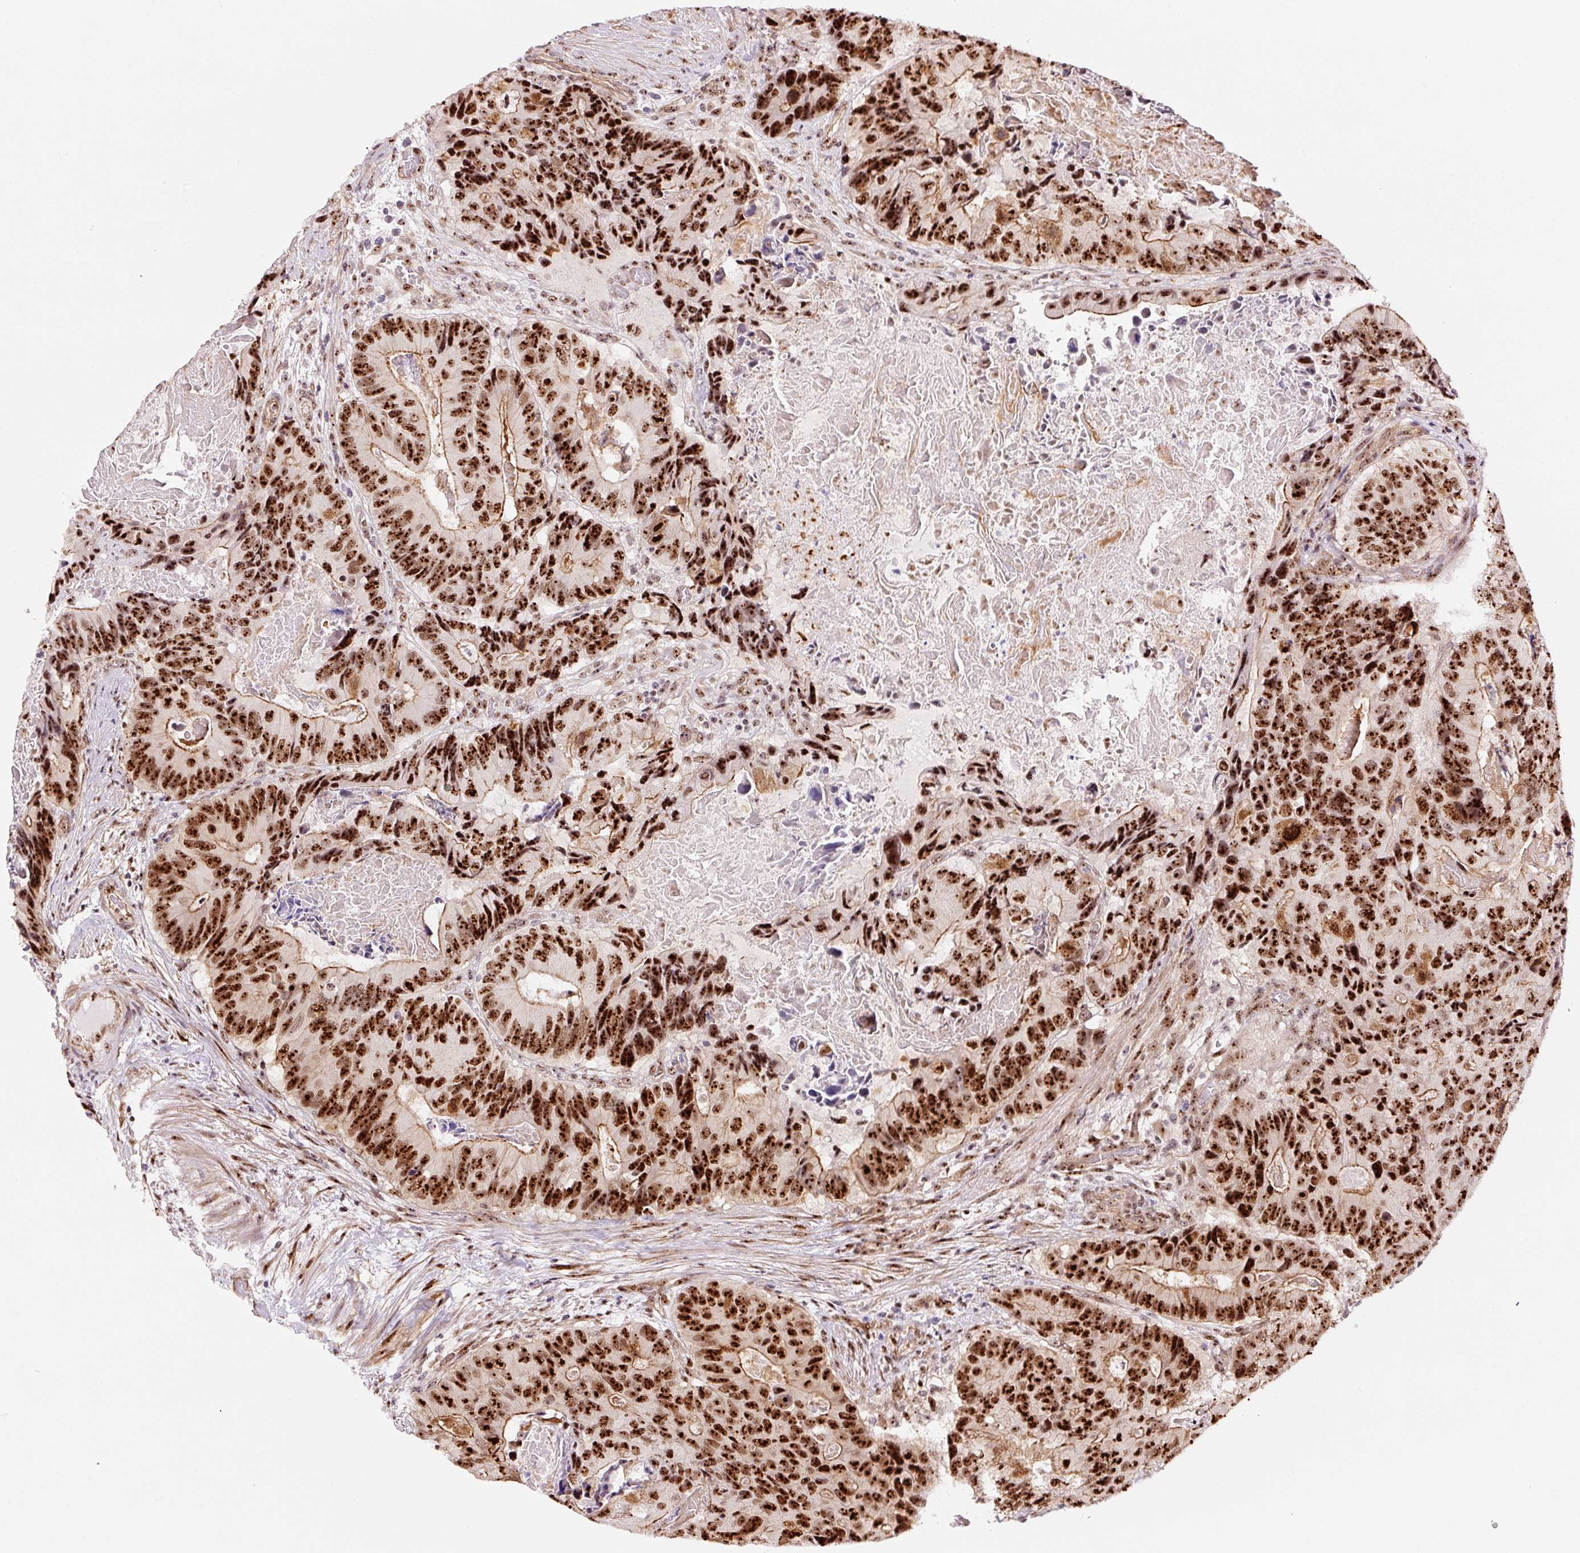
{"staining": {"intensity": "strong", "quantity": ">75%", "location": "nuclear"}, "tissue": "colorectal cancer", "cell_type": "Tumor cells", "image_type": "cancer", "snomed": [{"axis": "morphology", "description": "Adenocarcinoma, NOS"}, {"axis": "topography", "description": "Colon"}], "caption": "A high-resolution image shows immunohistochemistry staining of colorectal cancer (adenocarcinoma), which displays strong nuclear expression in about >75% of tumor cells.", "gene": "GNL3", "patient": {"sex": "male", "age": 84}}